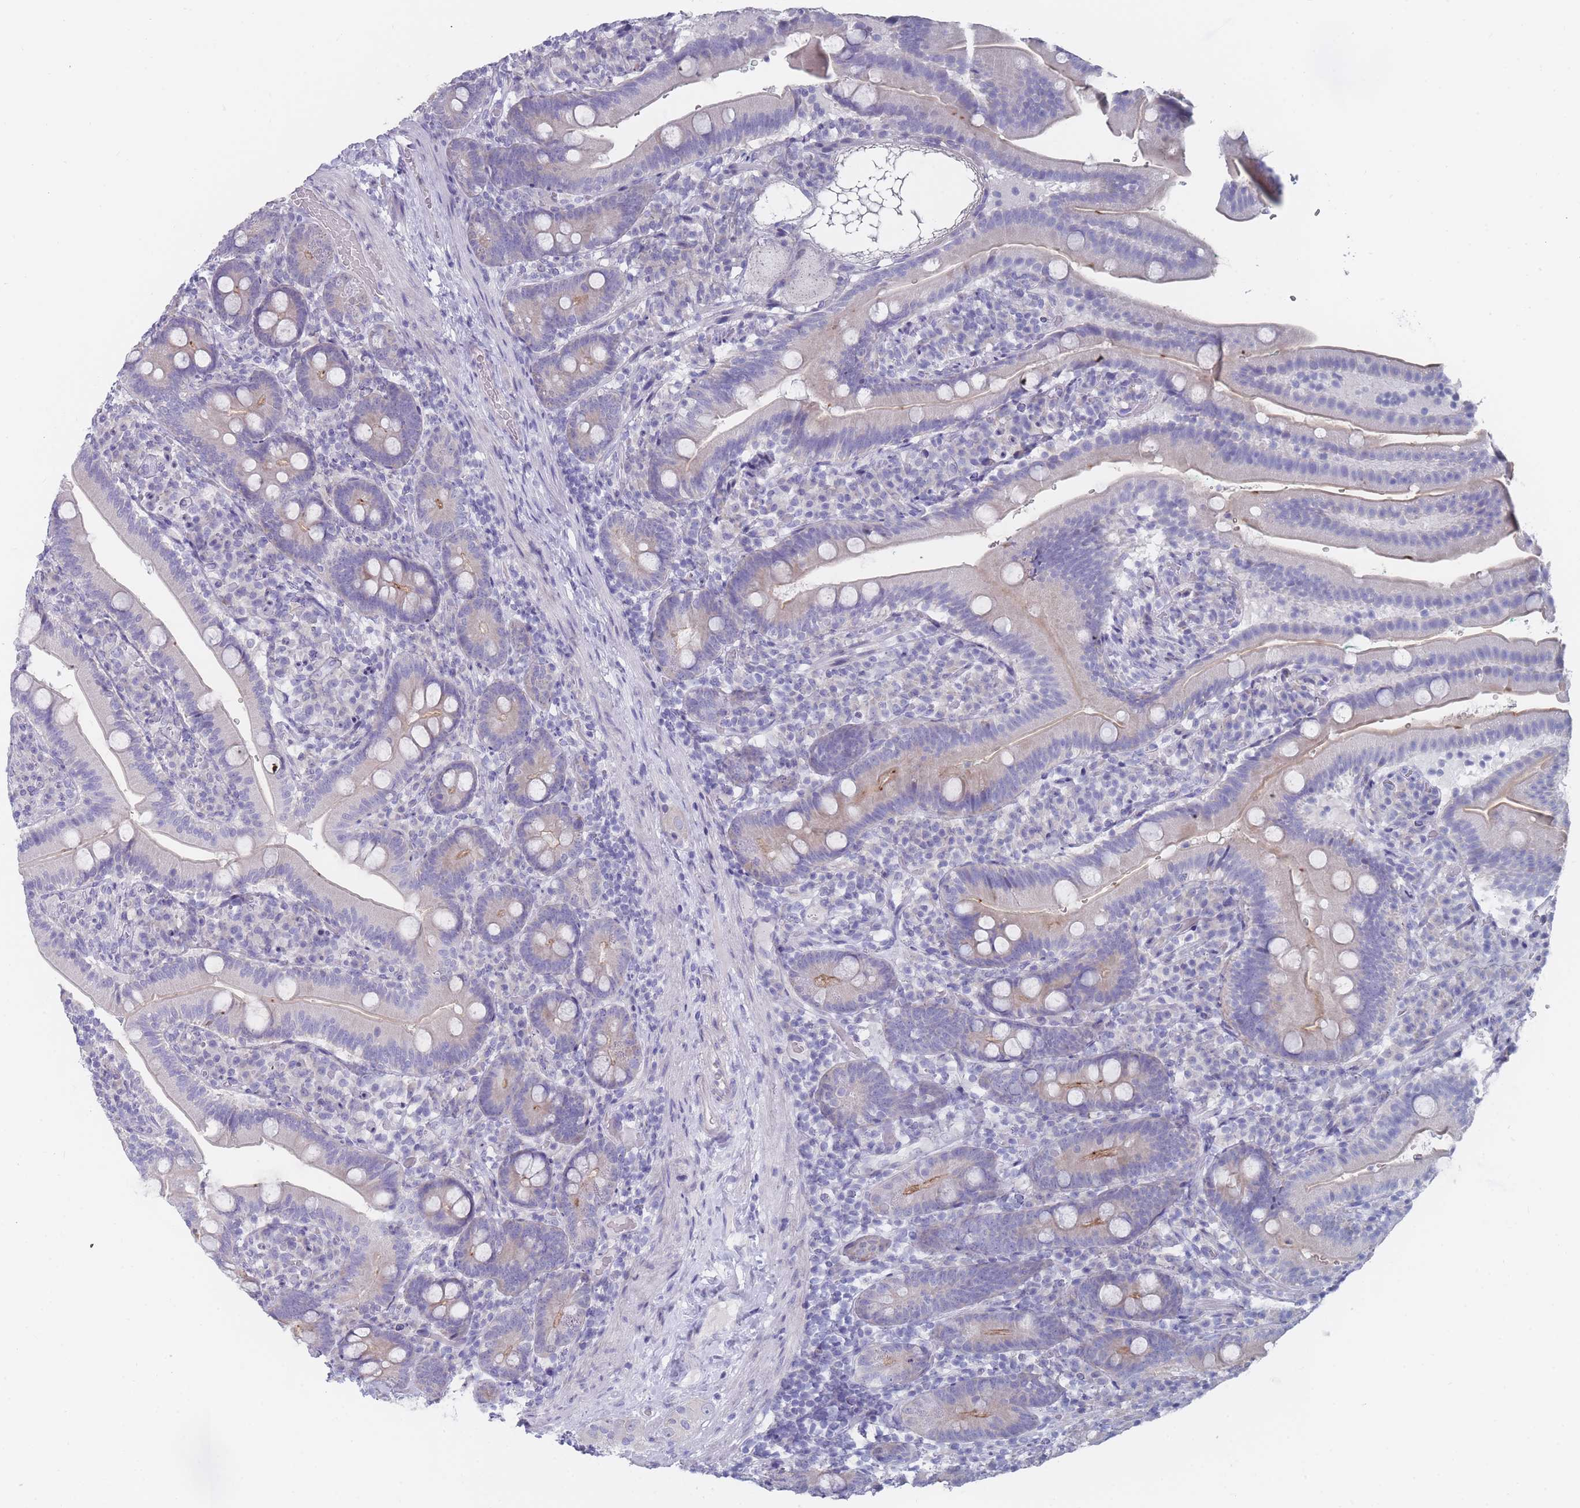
{"staining": {"intensity": "weak", "quantity": "<25%", "location": "cytoplasmic/membranous"}, "tissue": "duodenum", "cell_type": "Glandular cells", "image_type": "normal", "snomed": [{"axis": "morphology", "description": "Normal tissue, NOS"}, {"axis": "topography", "description": "Duodenum"}], "caption": "Immunohistochemistry photomicrograph of normal duodenum stained for a protein (brown), which demonstrates no expression in glandular cells. (DAB immunohistochemistry visualized using brightfield microscopy, high magnification).", "gene": "PIGU", "patient": {"sex": "female", "age": 67}}